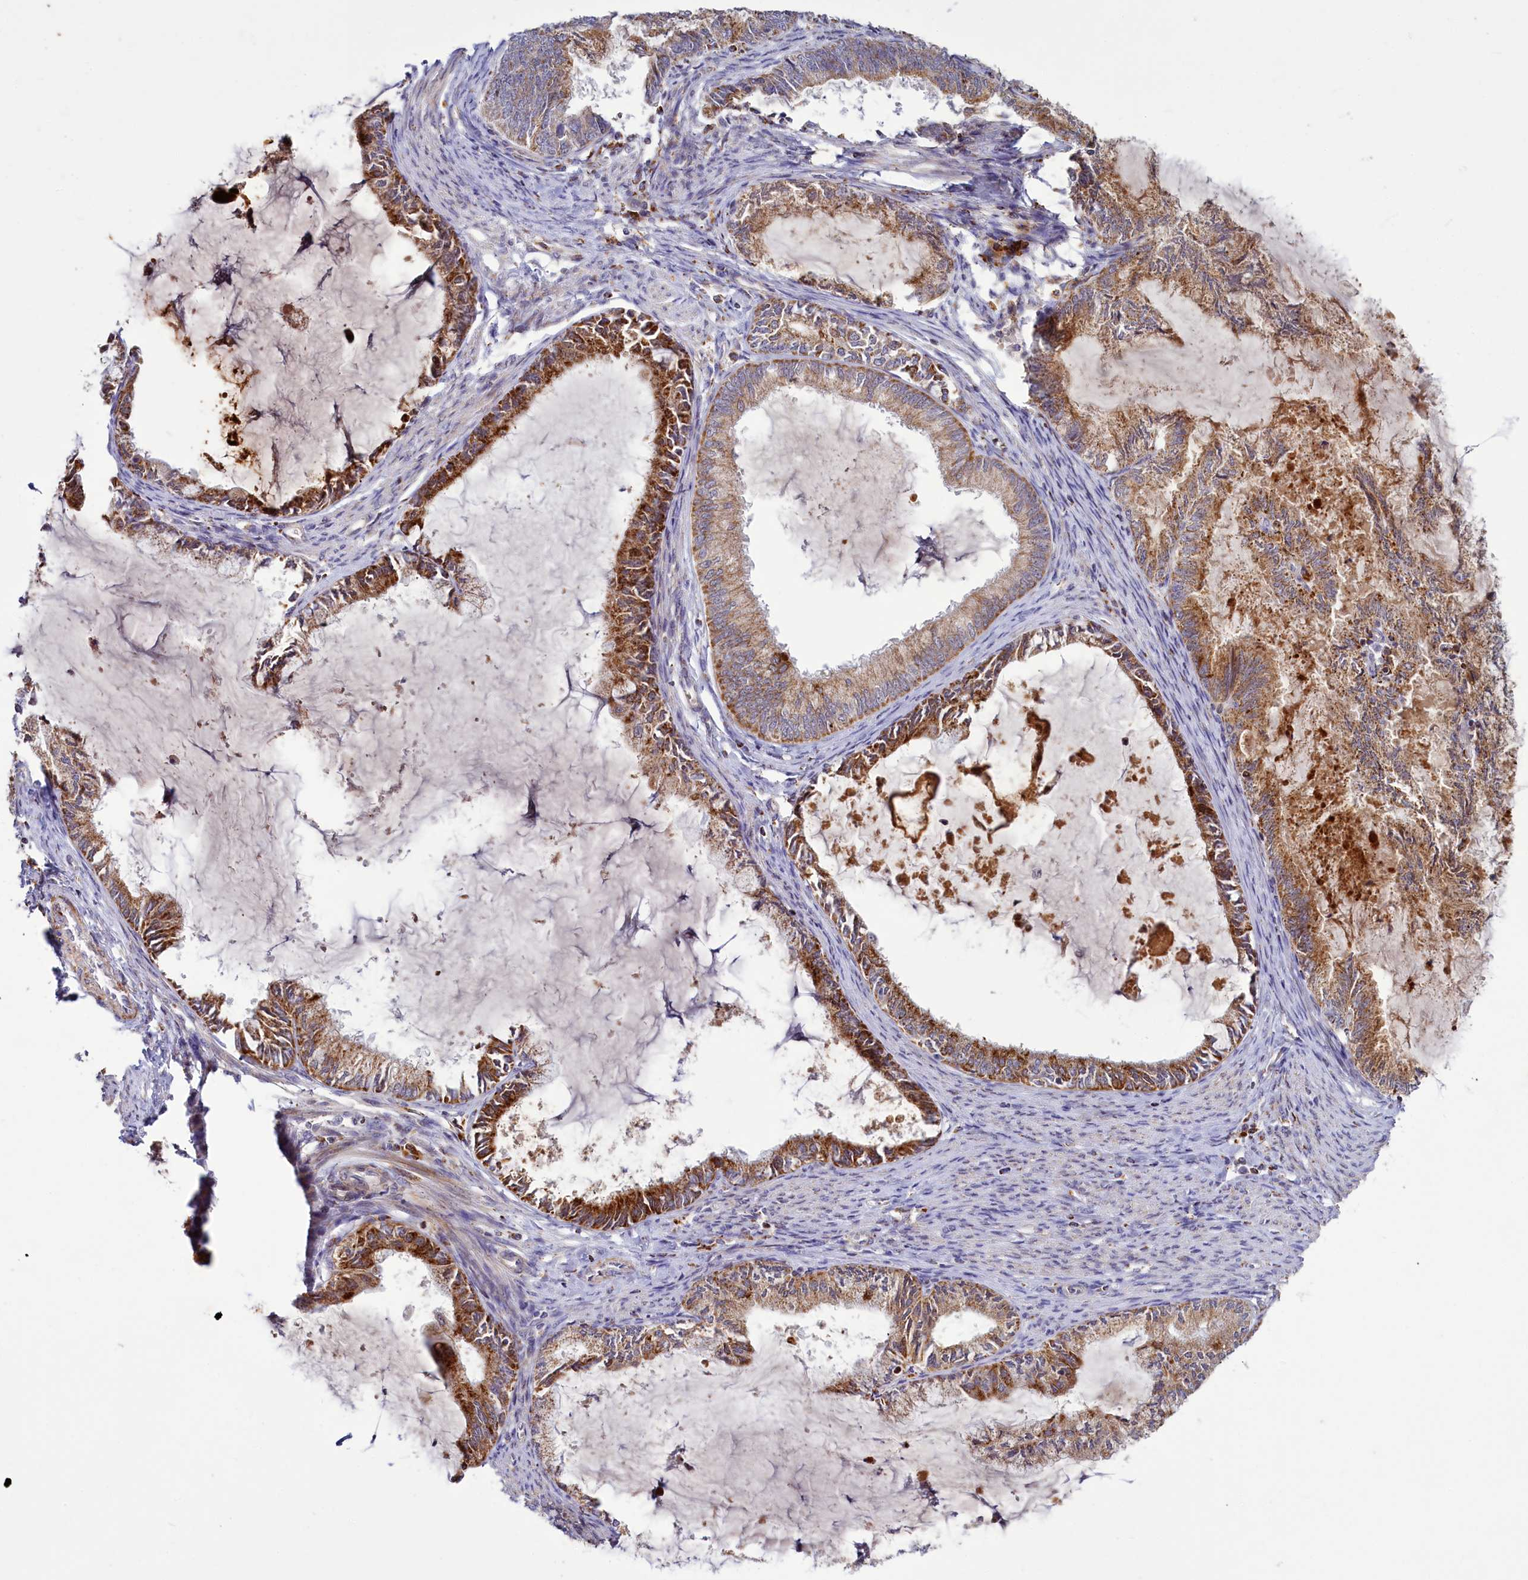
{"staining": {"intensity": "strong", "quantity": ">75%", "location": "cytoplasmic/membranous"}, "tissue": "endometrial cancer", "cell_type": "Tumor cells", "image_type": "cancer", "snomed": [{"axis": "morphology", "description": "Adenocarcinoma, NOS"}, {"axis": "topography", "description": "Endometrium"}], "caption": "This micrograph displays endometrial adenocarcinoma stained with immunohistochemistry to label a protein in brown. The cytoplasmic/membranous of tumor cells show strong positivity for the protein. Nuclei are counter-stained blue.", "gene": "DYNC2H1", "patient": {"sex": "female", "age": 86}}